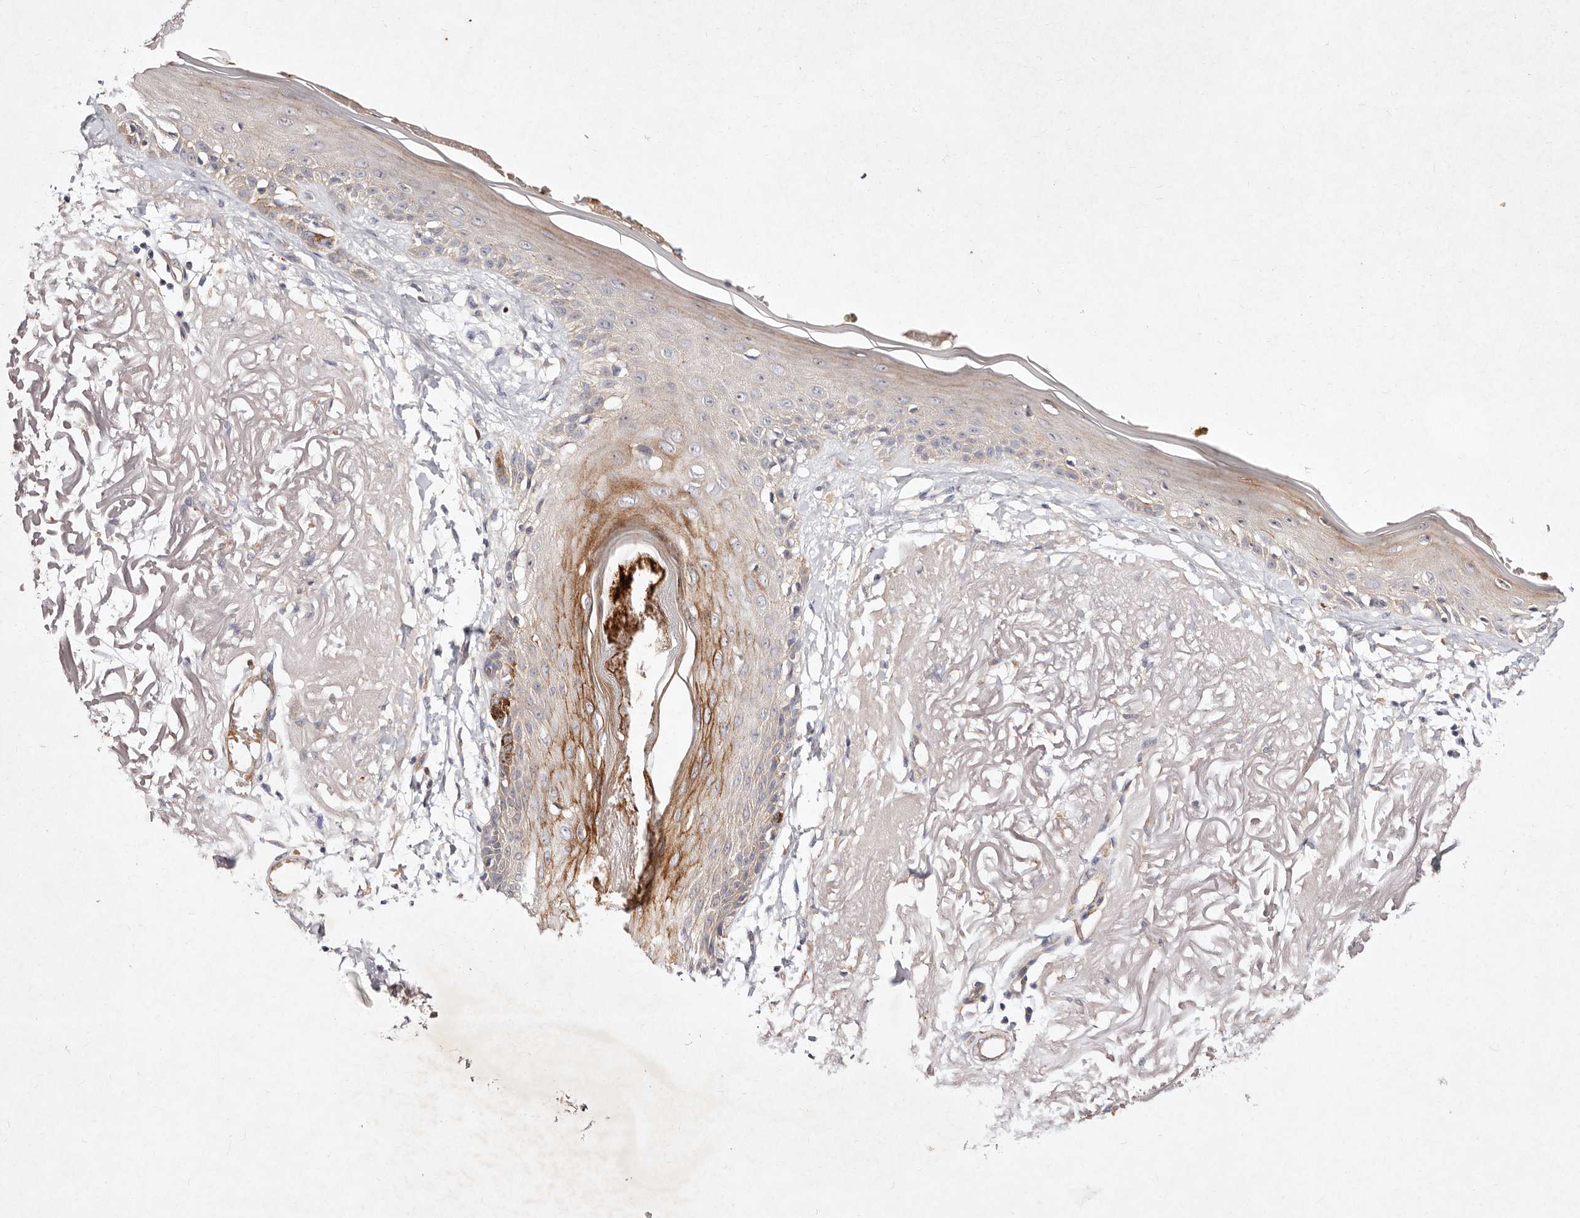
{"staining": {"intensity": "negative", "quantity": "none", "location": "none"}, "tissue": "skin", "cell_type": "Fibroblasts", "image_type": "normal", "snomed": [{"axis": "morphology", "description": "Normal tissue, NOS"}, {"axis": "topography", "description": "Skin"}, {"axis": "topography", "description": "Skeletal muscle"}], "caption": "The photomicrograph shows no significant staining in fibroblasts of skin.", "gene": "MTMR11", "patient": {"sex": "male", "age": 83}}